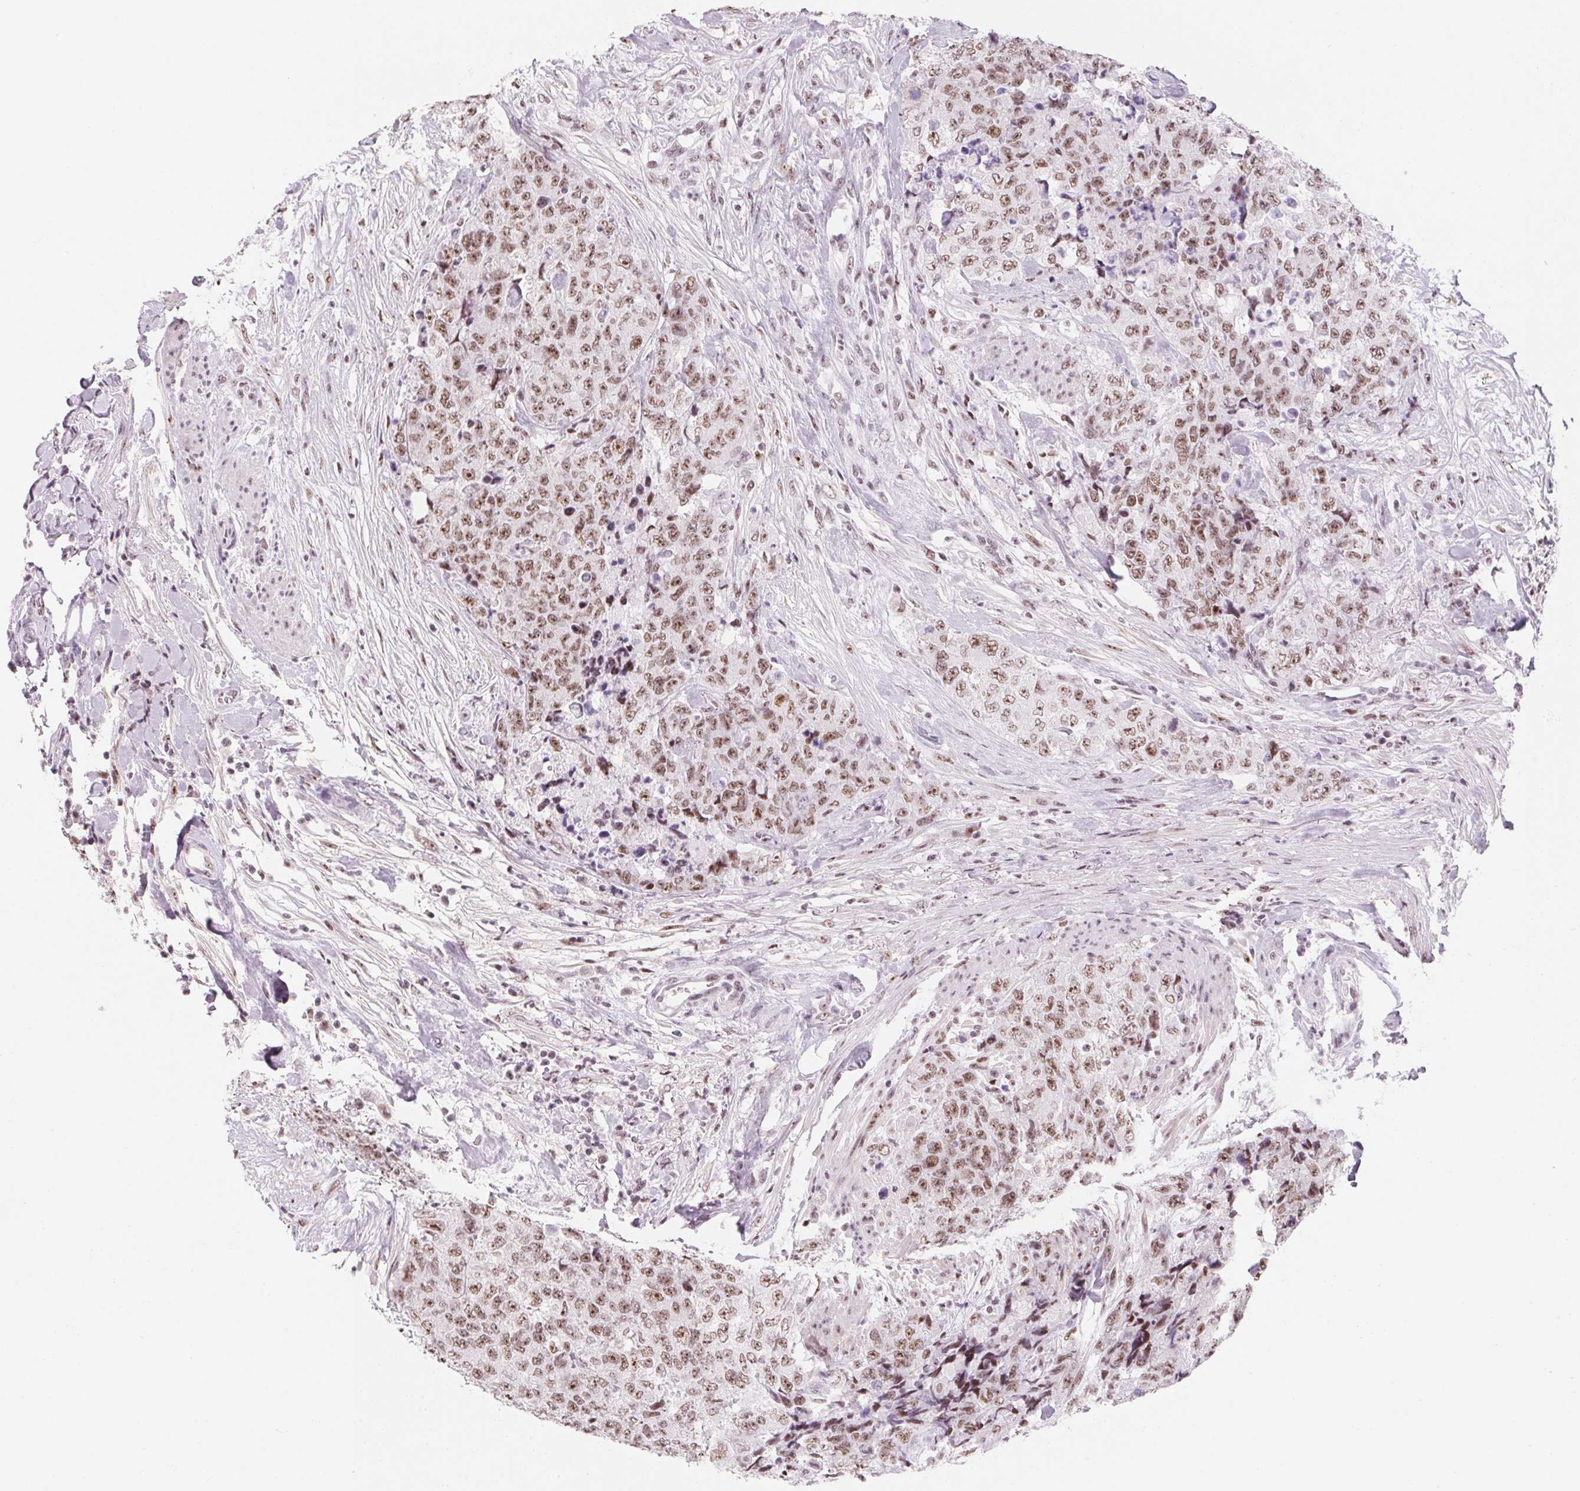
{"staining": {"intensity": "moderate", "quantity": ">75%", "location": "nuclear"}, "tissue": "urothelial cancer", "cell_type": "Tumor cells", "image_type": "cancer", "snomed": [{"axis": "morphology", "description": "Urothelial carcinoma, High grade"}, {"axis": "topography", "description": "Urinary bladder"}], "caption": "A brown stain shows moderate nuclear positivity of a protein in human urothelial cancer tumor cells.", "gene": "ZIC4", "patient": {"sex": "female", "age": 78}}